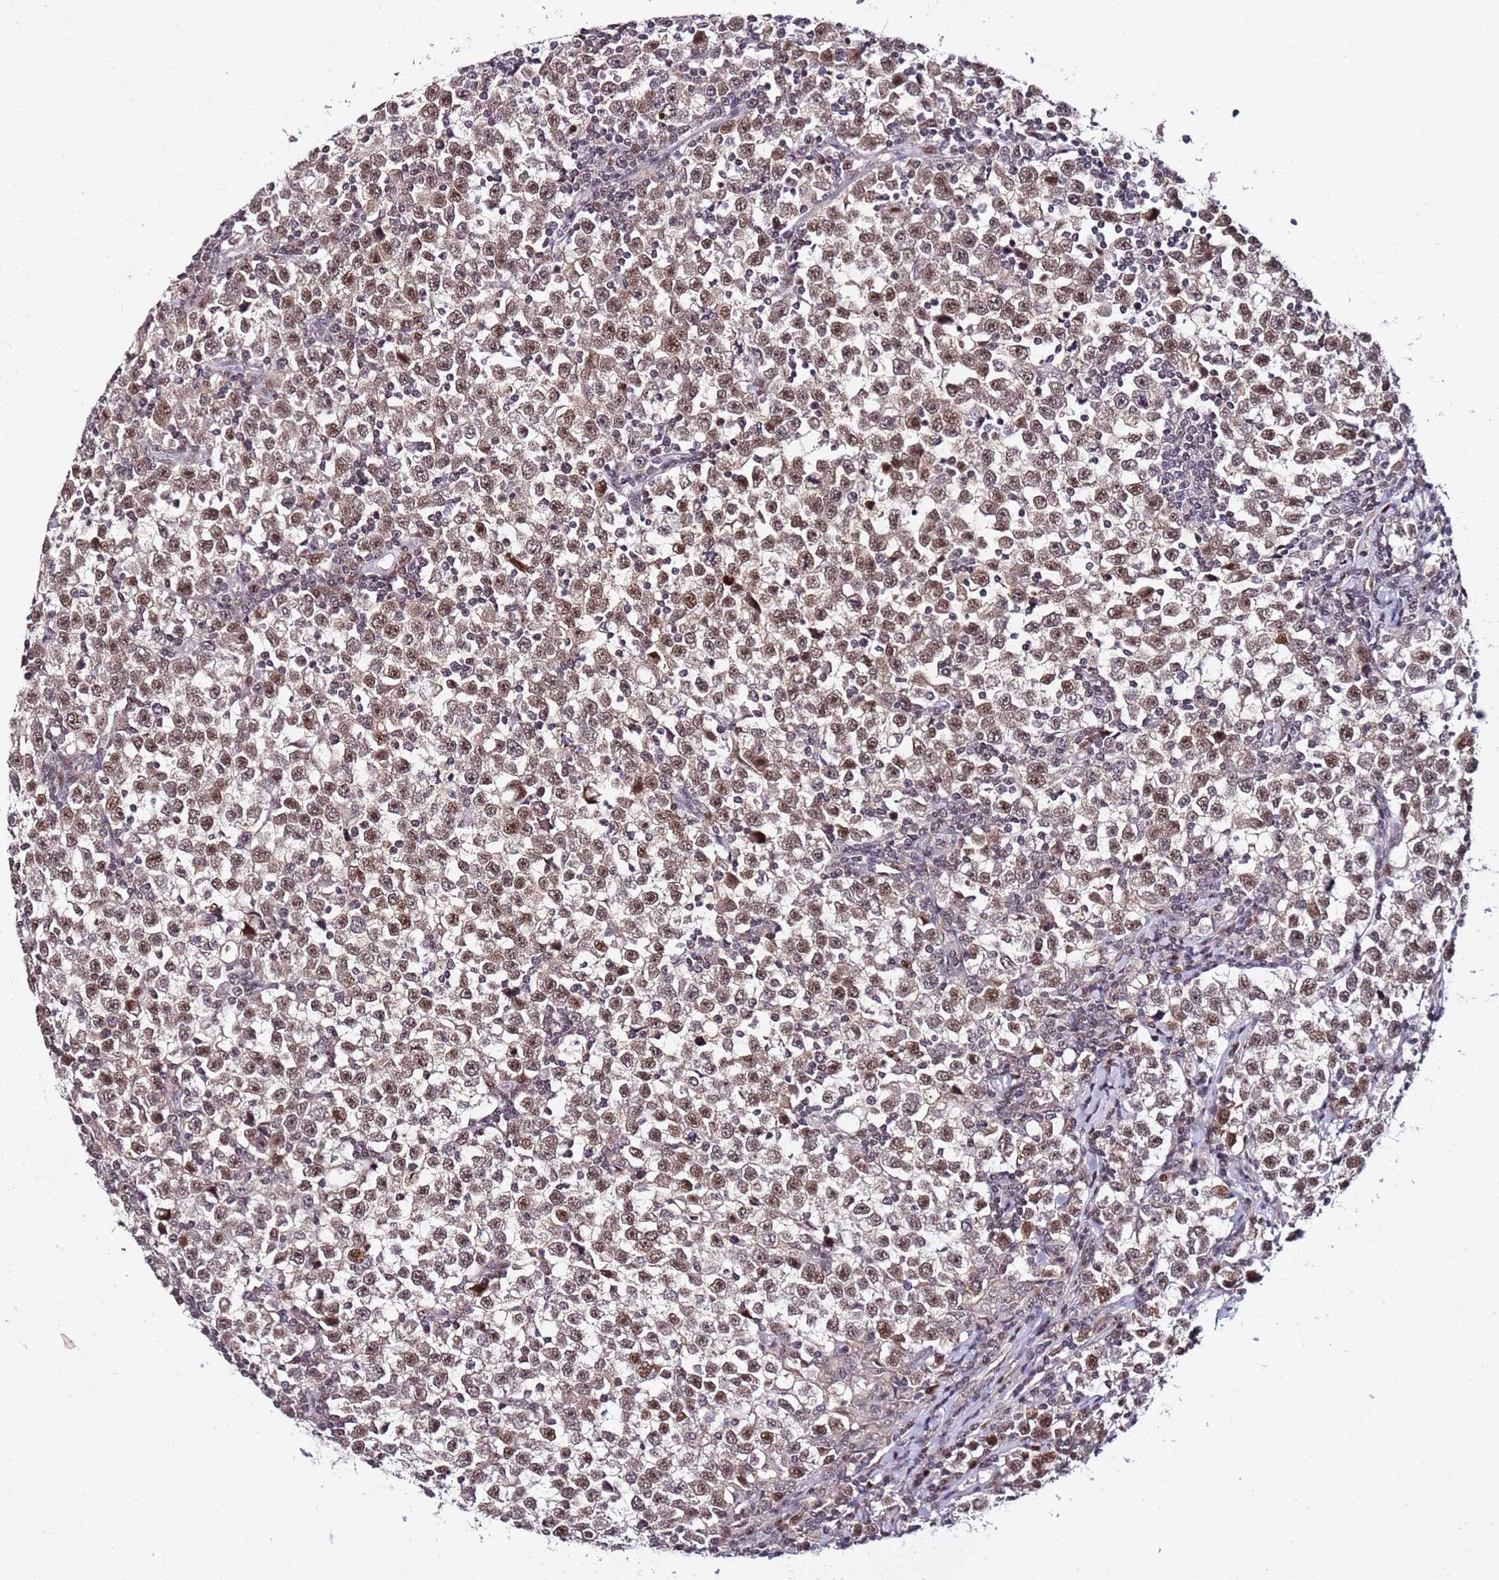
{"staining": {"intensity": "moderate", "quantity": ">75%", "location": "nuclear"}, "tissue": "testis cancer", "cell_type": "Tumor cells", "image_type": "cancer", "snomed": [{"axis": "morphology", "description": "Normal tissue, NOS"}, {"axis": "morphology", "description": "Seminoma, NOS"}, {"axis": "topography", "description": "Testis"}], "caption": "DAB immunohistochemical staining of testis cancer (seminoma) reveals moderate nuclear protein positivity in approximately >75% of tumor cells. The staining was performed using DAB (3,3'-diaminobenzidine), with brown indicating positive protein expression. Nuclei are stained blue with hematoxylin.", "gene": "FCF1", "patient": {"sex": "male", "age": 43}}